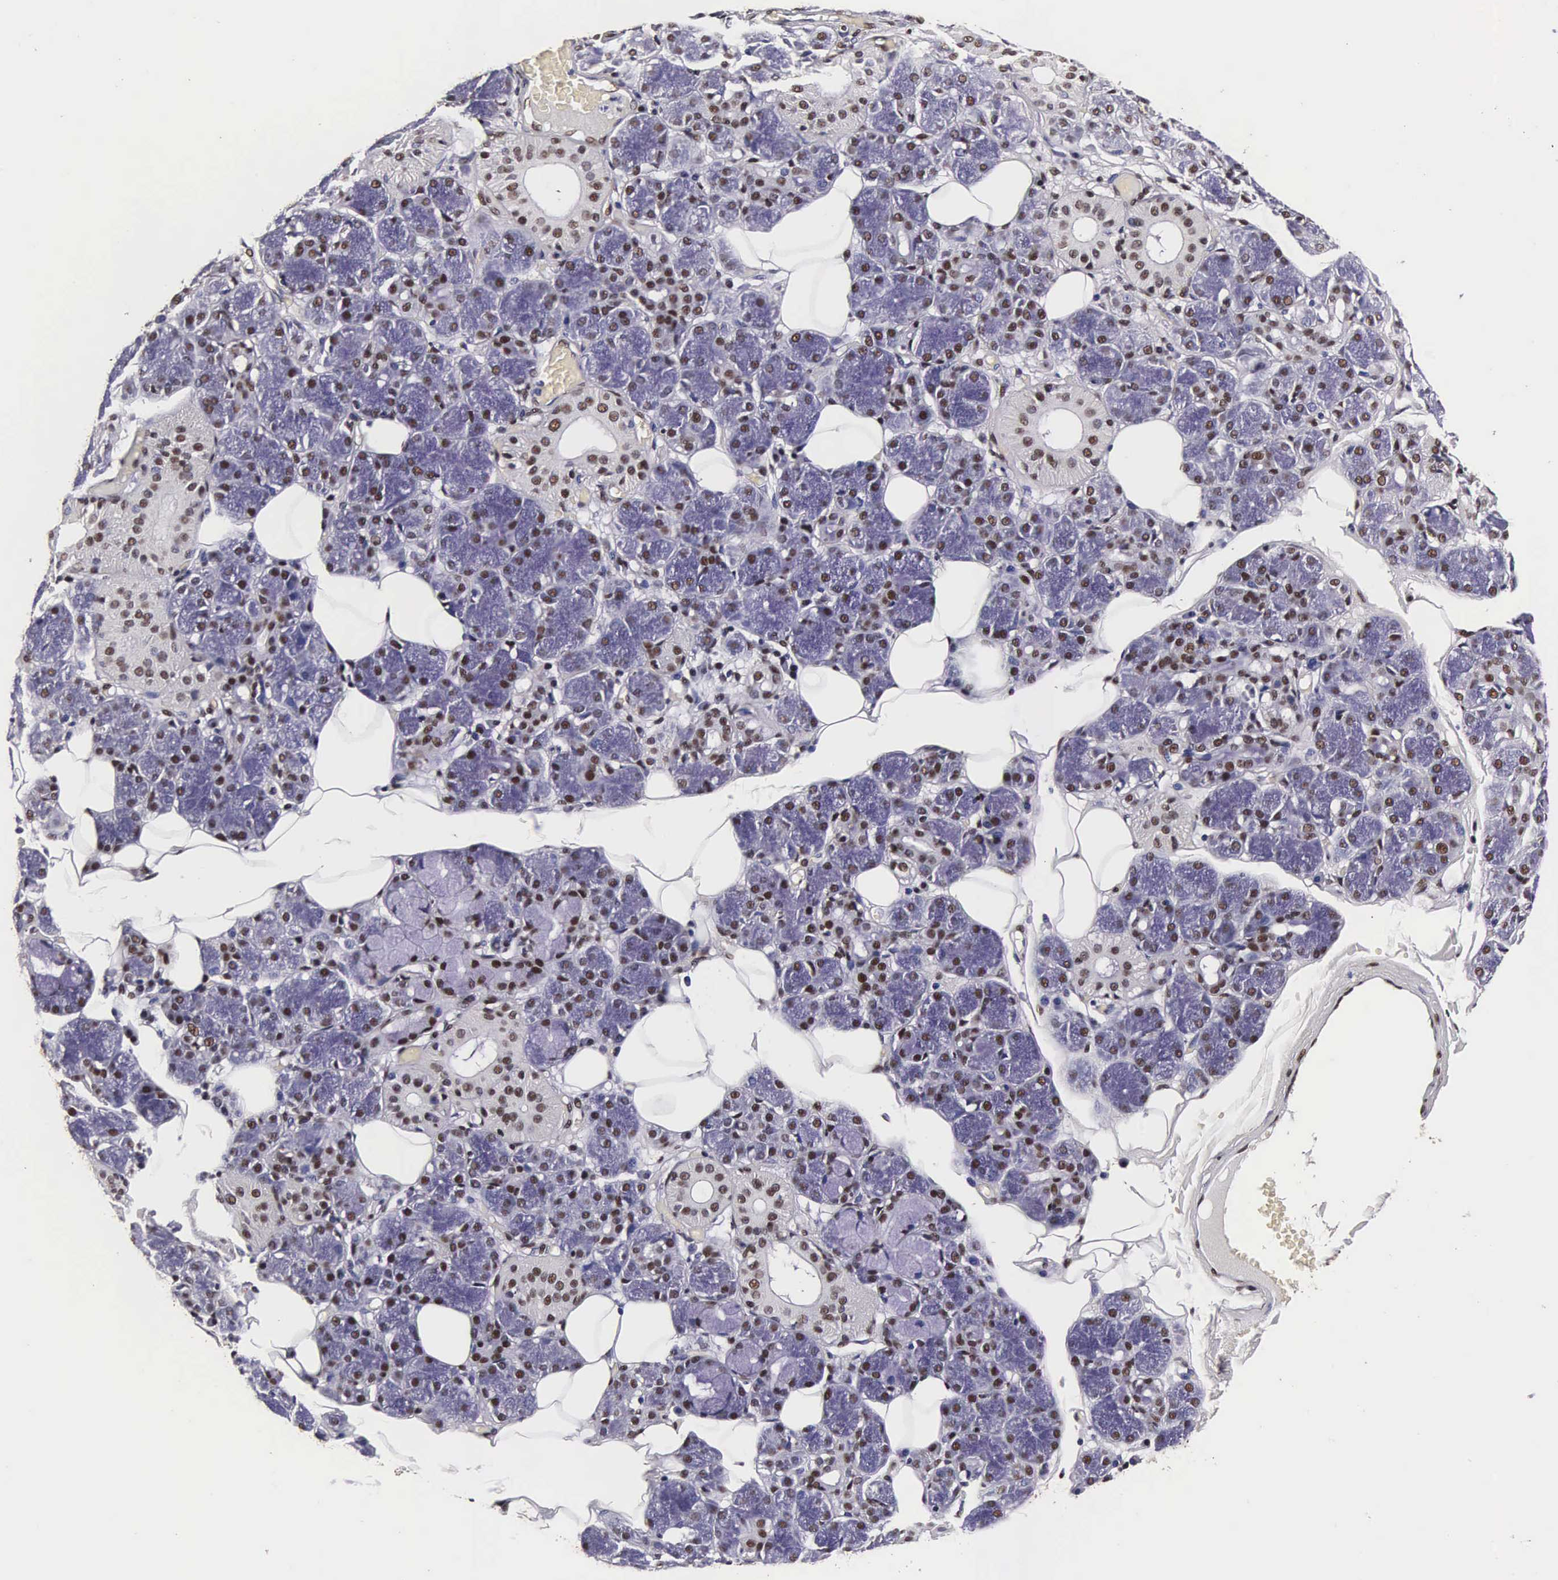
{"staining": {"intensity": "moderate", "quantity": "25%-75%", "location": "nuclear"}, "tissue": "salivary gland", "cell_type": "Glandular cells", "image_type": "normal", "snomed": [{"axis": "morphology", "description": "Normal tissue, NOS"}, {"axis": "topography", "description": "Salivary gland"}], "caption": "Normal salivary gland demonstrates moderate nuclear expression in approximately 25%-75% of glandular cells The staining is performed using DAB brown chromogen to label protein expression. The nuclei are counter-stained blue using hematoxylin..", "gene": "BCL2L2", "patient": {"sex": "male", "age": 54}}